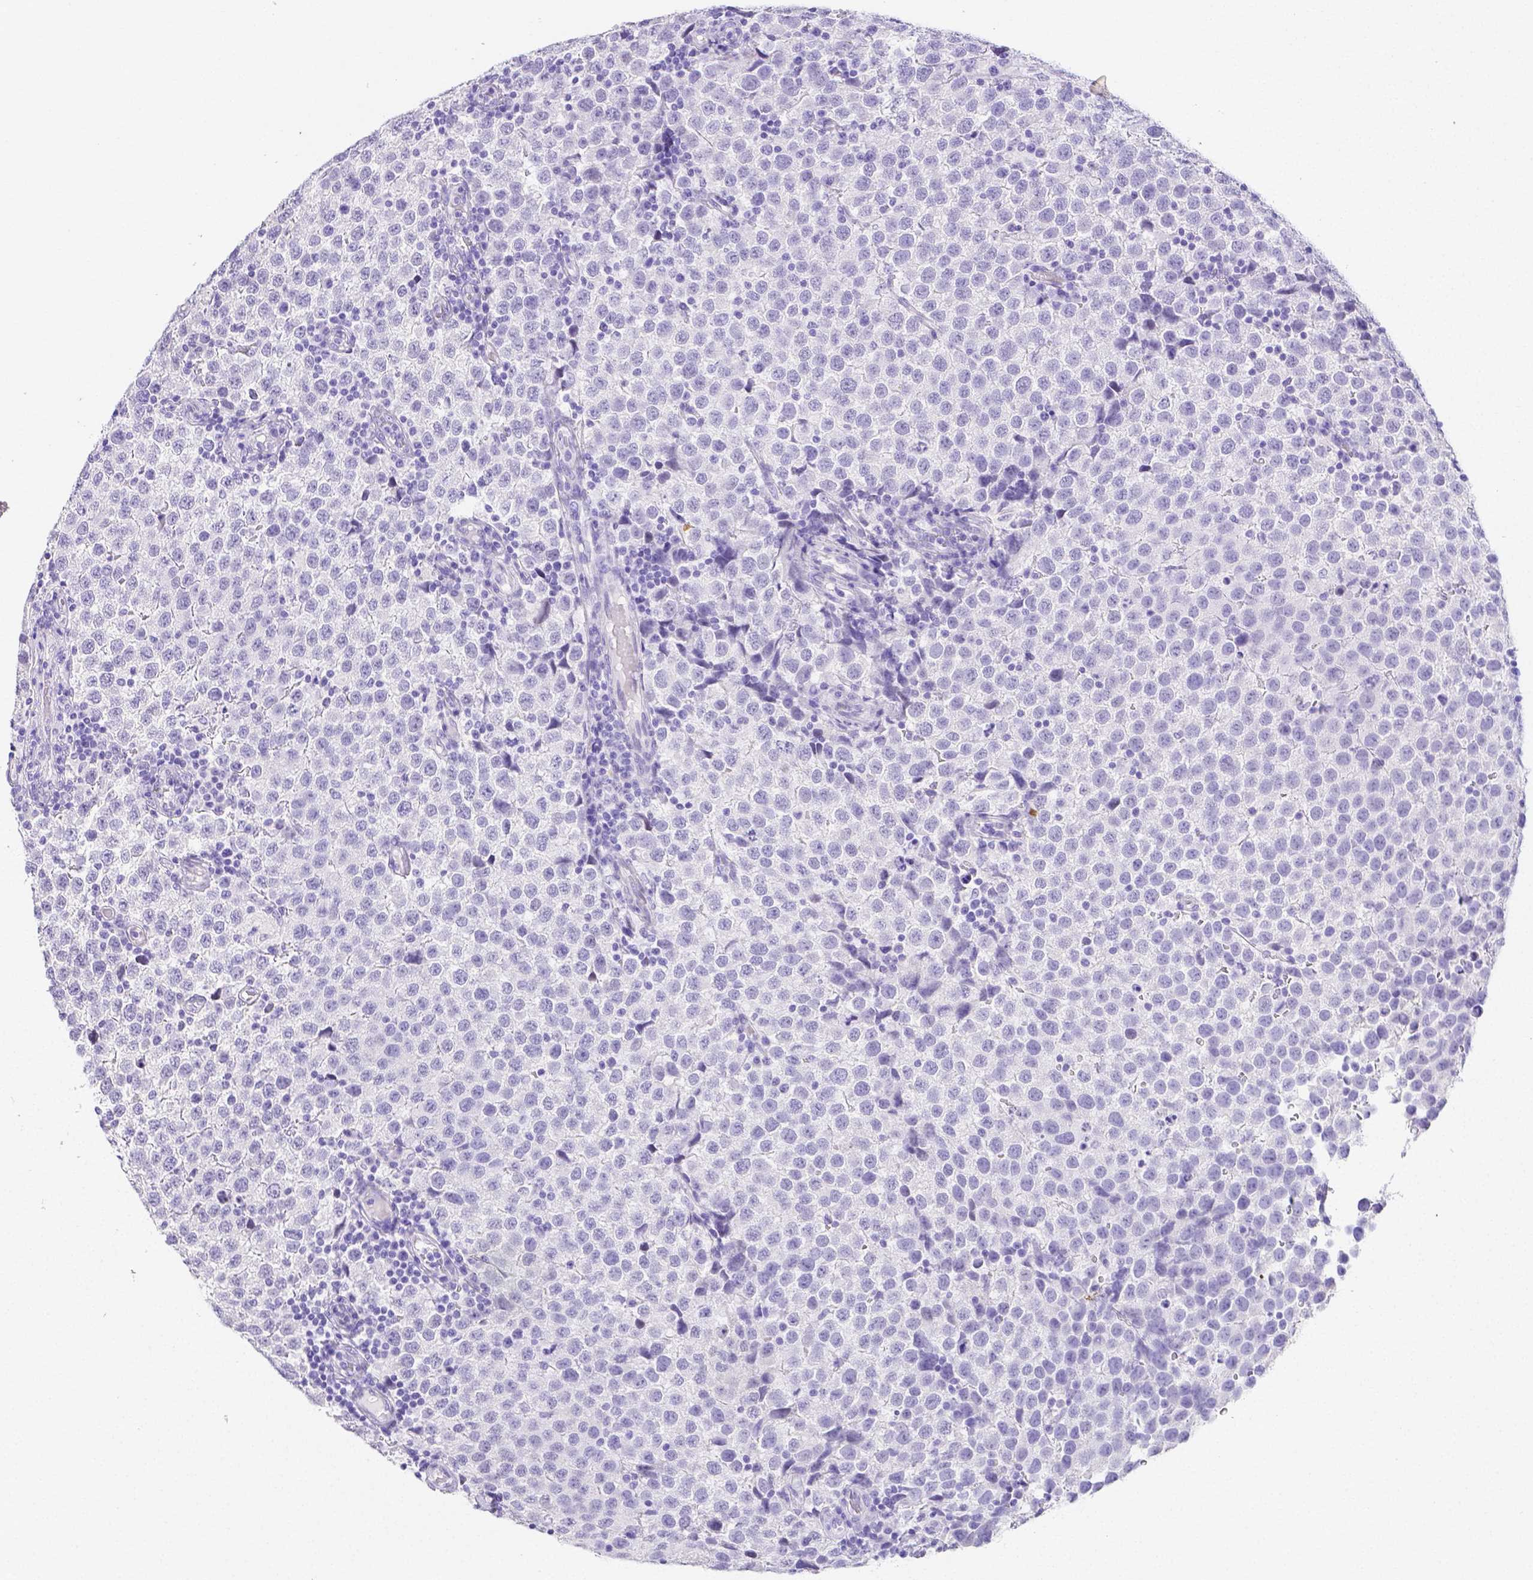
{"staining": {"intensity": "negative", "quantity": "none", "location": "none"}, "tissue": "testis cancer", "cell_type": "Tumor cells", "image_type": "cancer", "snomed": [{"axis": "morphology", "description": "Seminoma, NOS"}, {"axis": "topography", "description": "Testis"}], "caption": "Tumor cells are negative for brown protein staining in testis cancer (seminoma).", "gene": "ARHGAP36", "patient": {"sex": "male", "age": 34}}